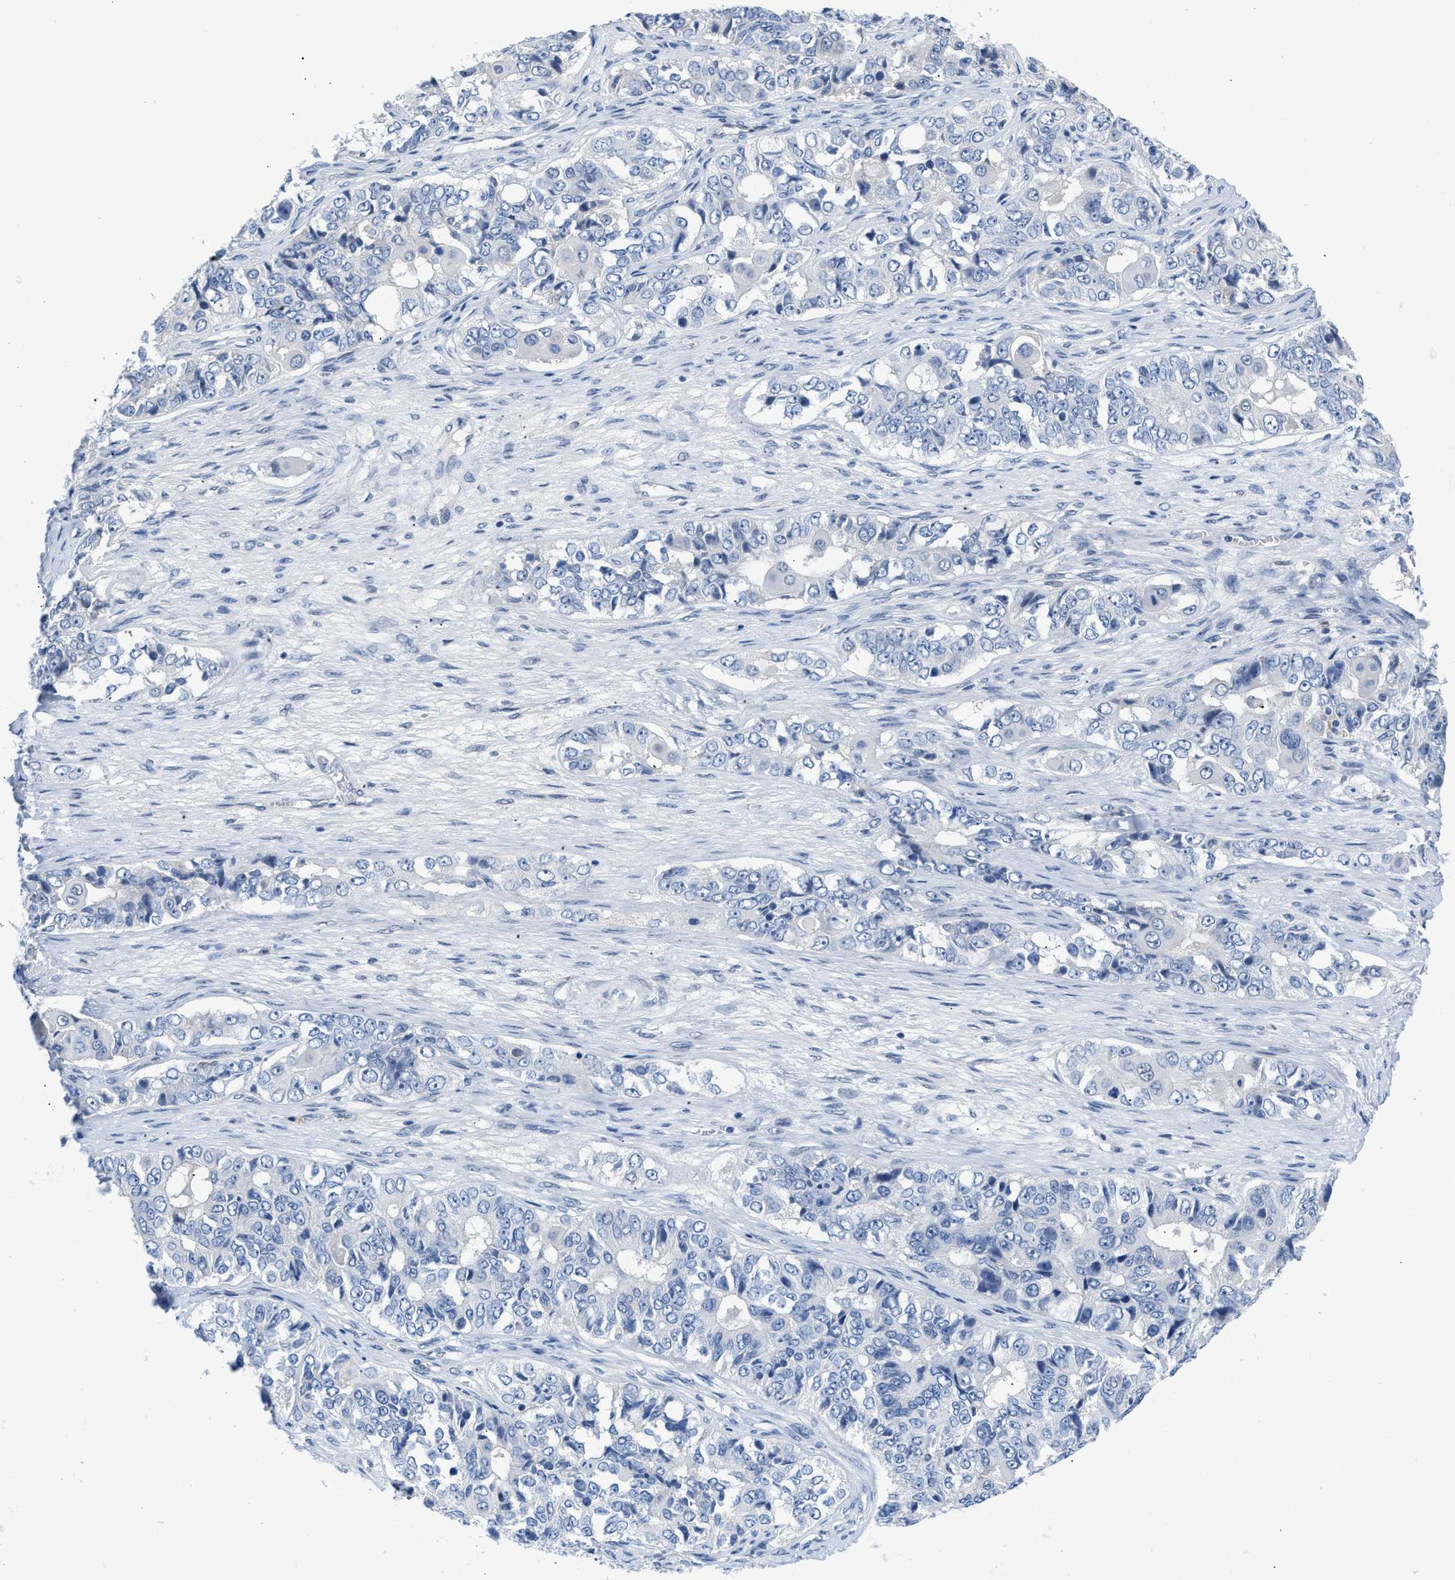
{"staining": {"intensity": "negative", "quantity": "none", "location": "none"}, "tissue": "ovarian cancer", "cell_type": "Tumor cells", "image_type": "cancer", "snomed": [{"axis": "morphology", "description": "Carcinoma, endometroid"}, {"axis": "topography", "description": "Ovary"}], "caption": "Immunohistochemistry image of neoplastic tissue: human ovarian cancer (endometroid carcinoma) stained with DAB reveals no significant protein positivity in tumor cells.", "gene": "BOLL", "patient": {"sex": "female", "age": 51}}